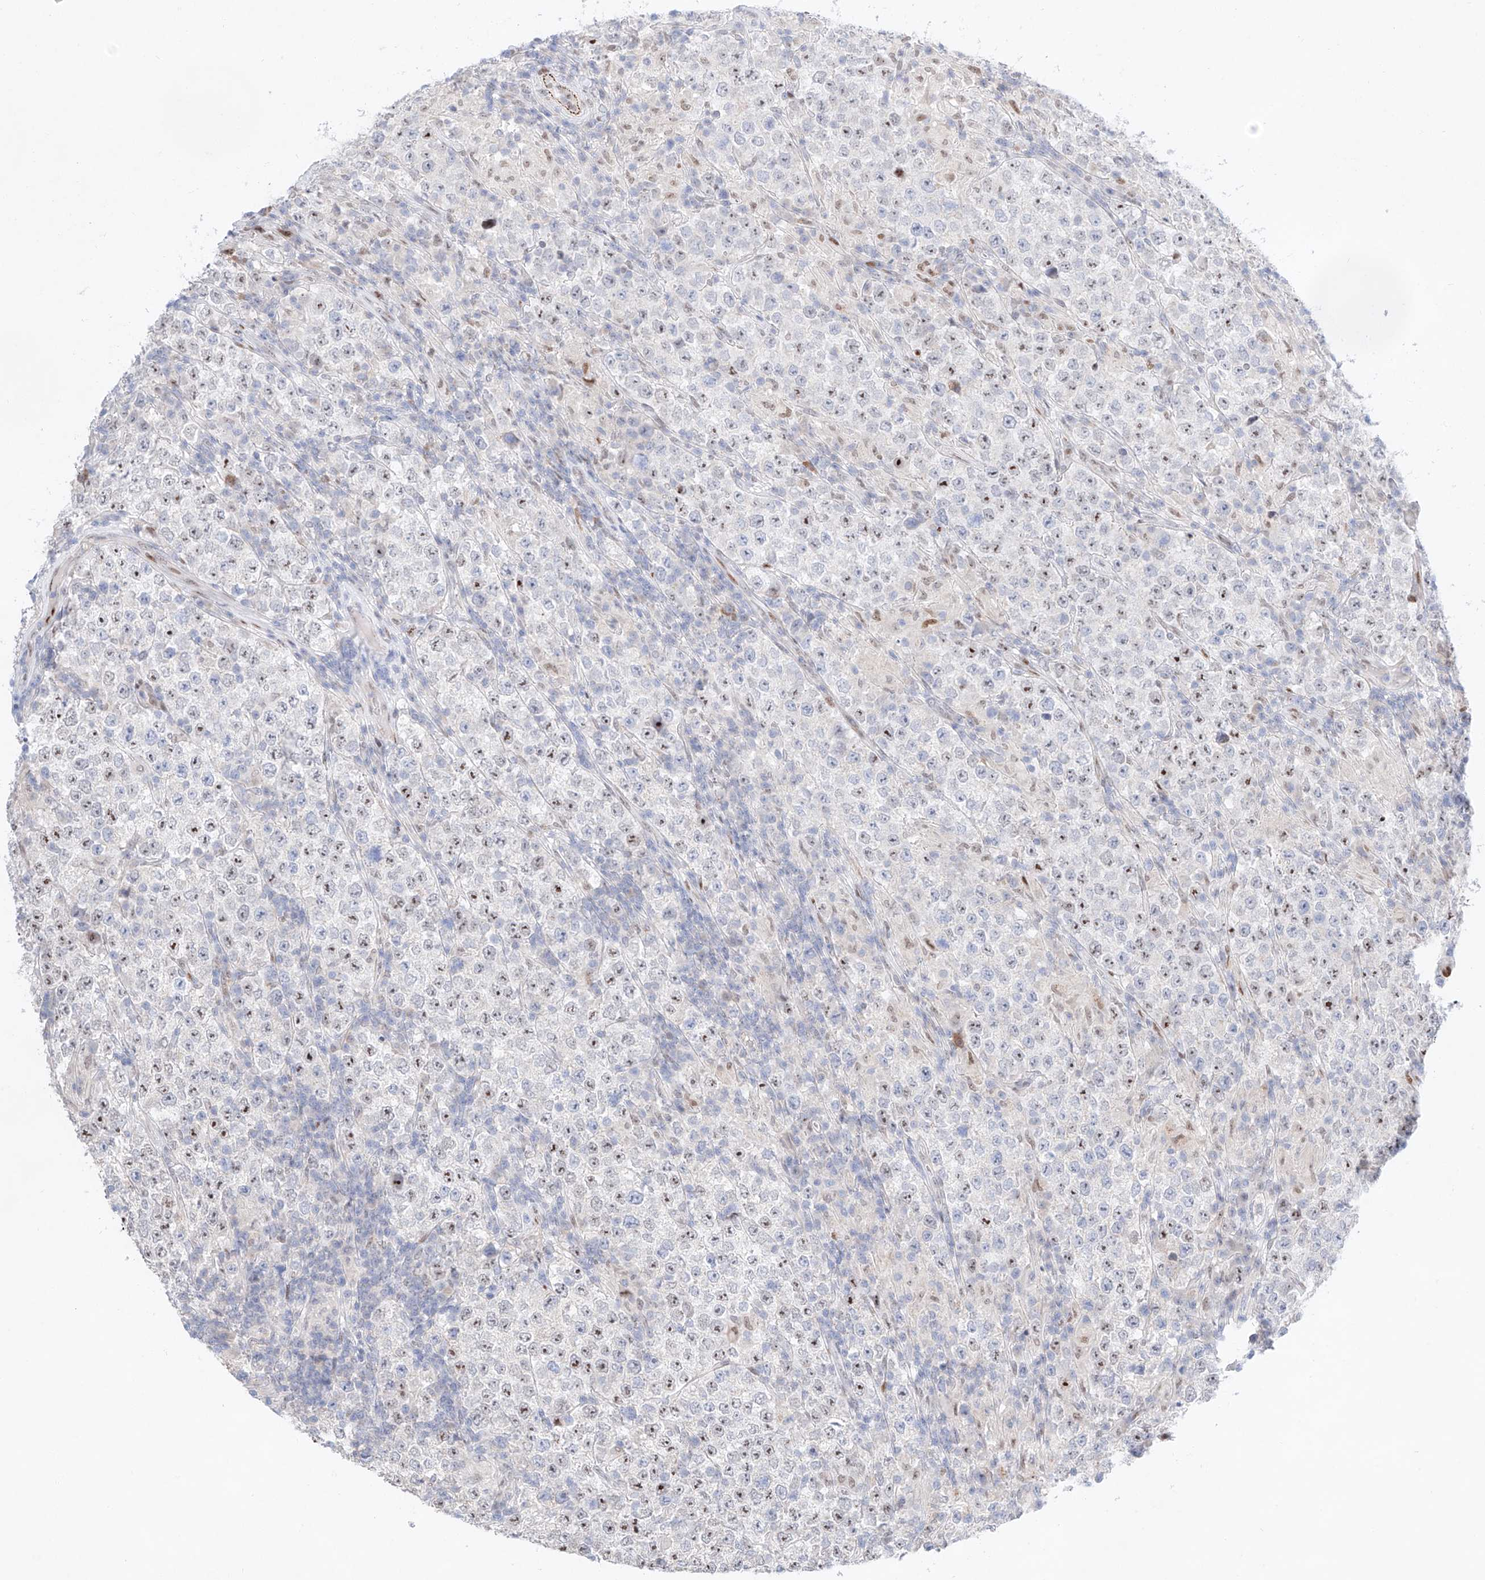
{"staining": {"intensity": "moderate", "quantity": "25%-75%", "location": "nuclear"}, "tissue": "testis cancer", "cell_type": "Tumor cells", "image_type": "cancer", "snomed": [{"axis": "morphology", "description": "Normal tissue, NOS"}, {"axis": "morphology", "description": "Urothelial carcinoma, High grade"}, {"axis": "morphology", "description": "Seminoma, NOS"}, {"axis": "morphology", "description": "Carcinoma, Embryonal, NOS"}, {"axis": "topography", "description": "Urinary bladder"}, {"axis": "topography", "description": "Testis"}], "caption": "Moderate nuclear protein positivity is appreciated in approximately 25%-75% of tumor cells in embryonal carcinoma (testis).", "gene": "NT5C3B", "patient": {"sex": "male", "age": 41}}